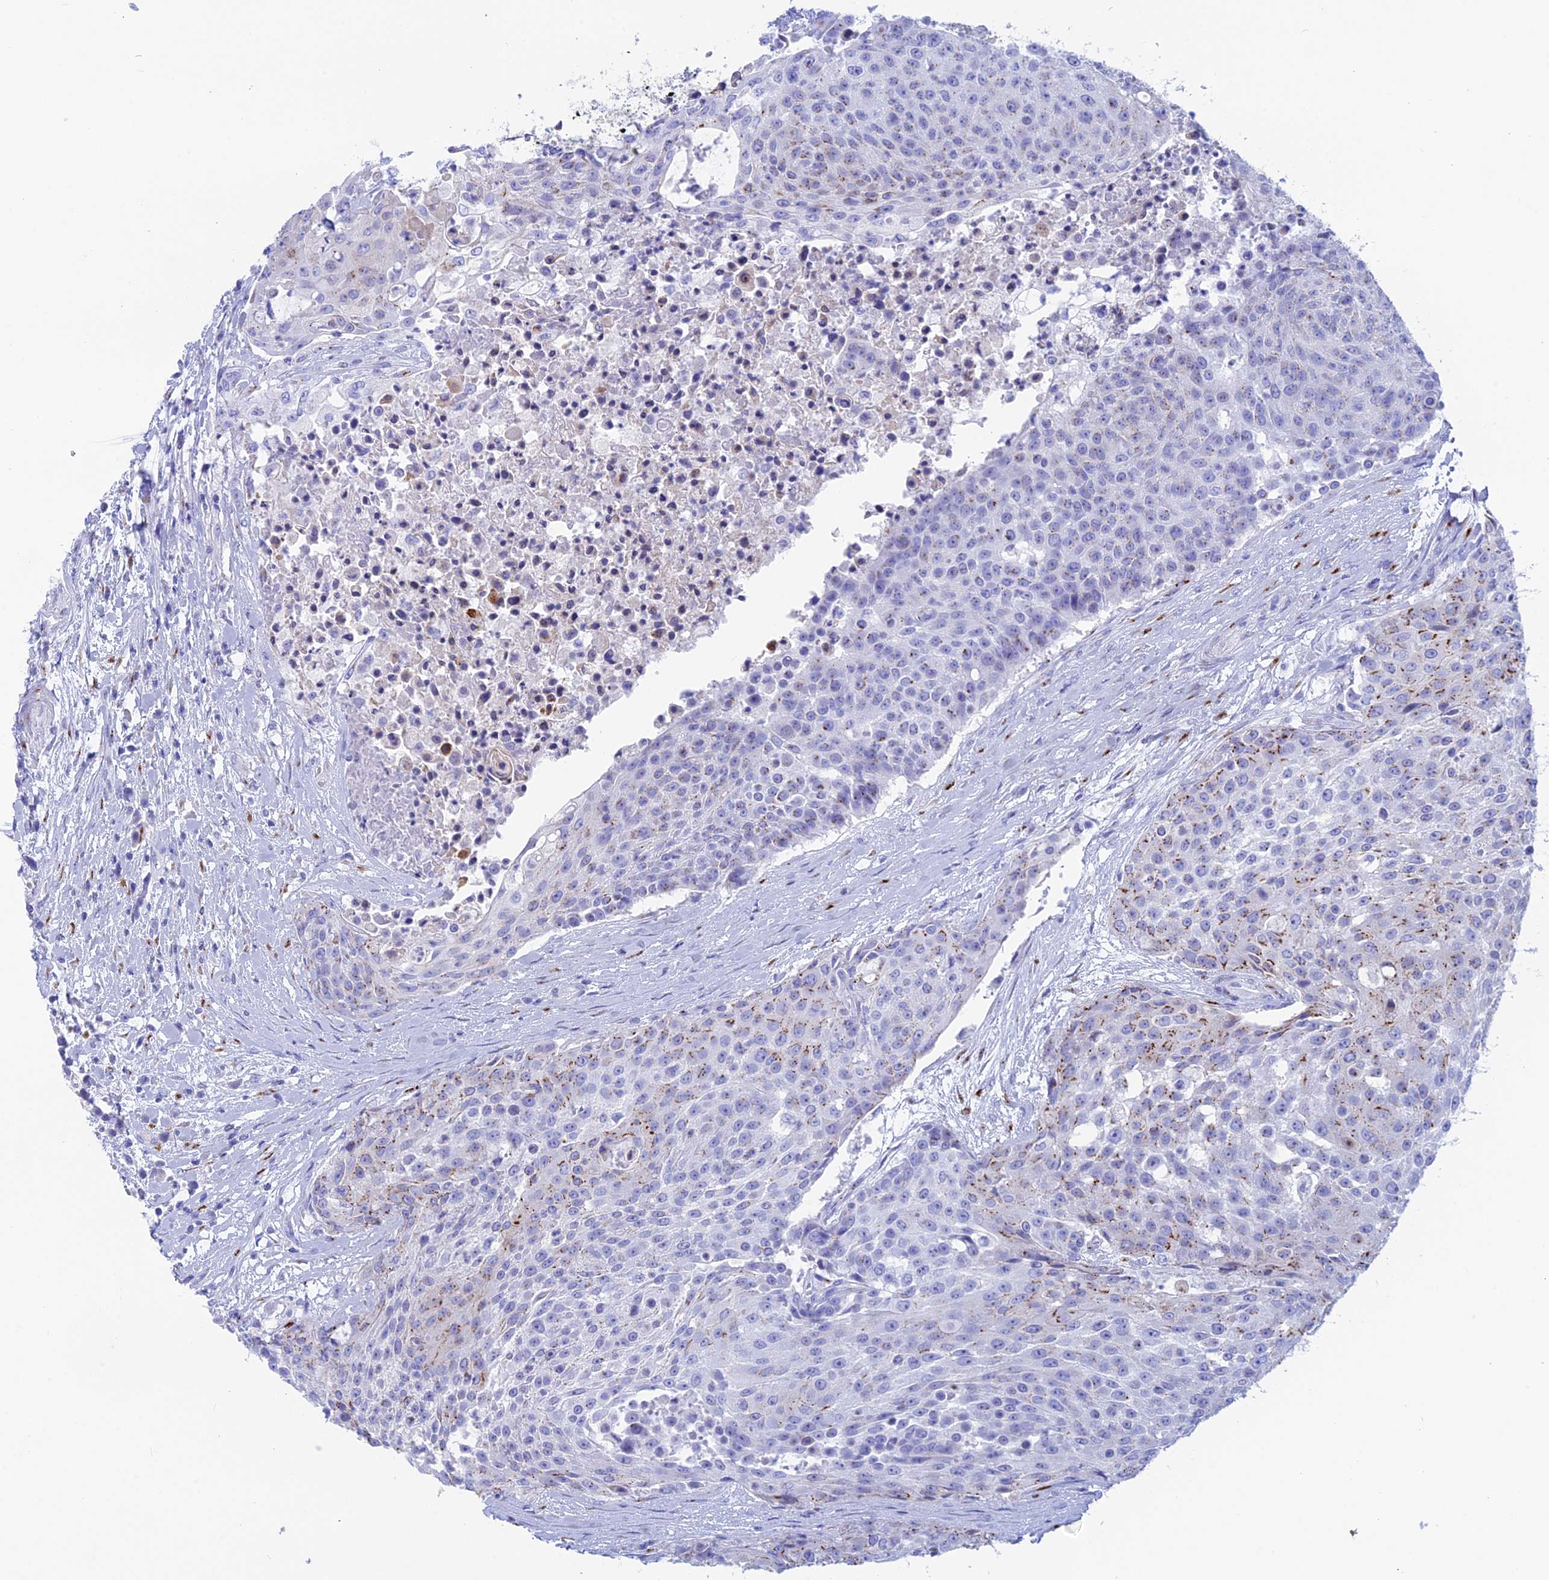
{"staining": {"intensity": "moderate", "quantity": "<25%", "location": "cytoplasmic/membranous"}, "tissue": "urothelial cancer", "cell_type": "Tumor cells", "image_type": "cancer", "snomed": [{"axis": "morphology", "description": "Urothelial carcinoma, High grade"}, {"axis": "topography", "description": "Urinary bladder"}], "caption": "This is an image of immunohistochemistry (IHC) staining of high-grade urothelial carcinoma, which shows moderate expression in the cytoplasmic/membranous of tumor cells.", "gene": "ERICH4", "patient": {"sex": "female", "age": 63}}